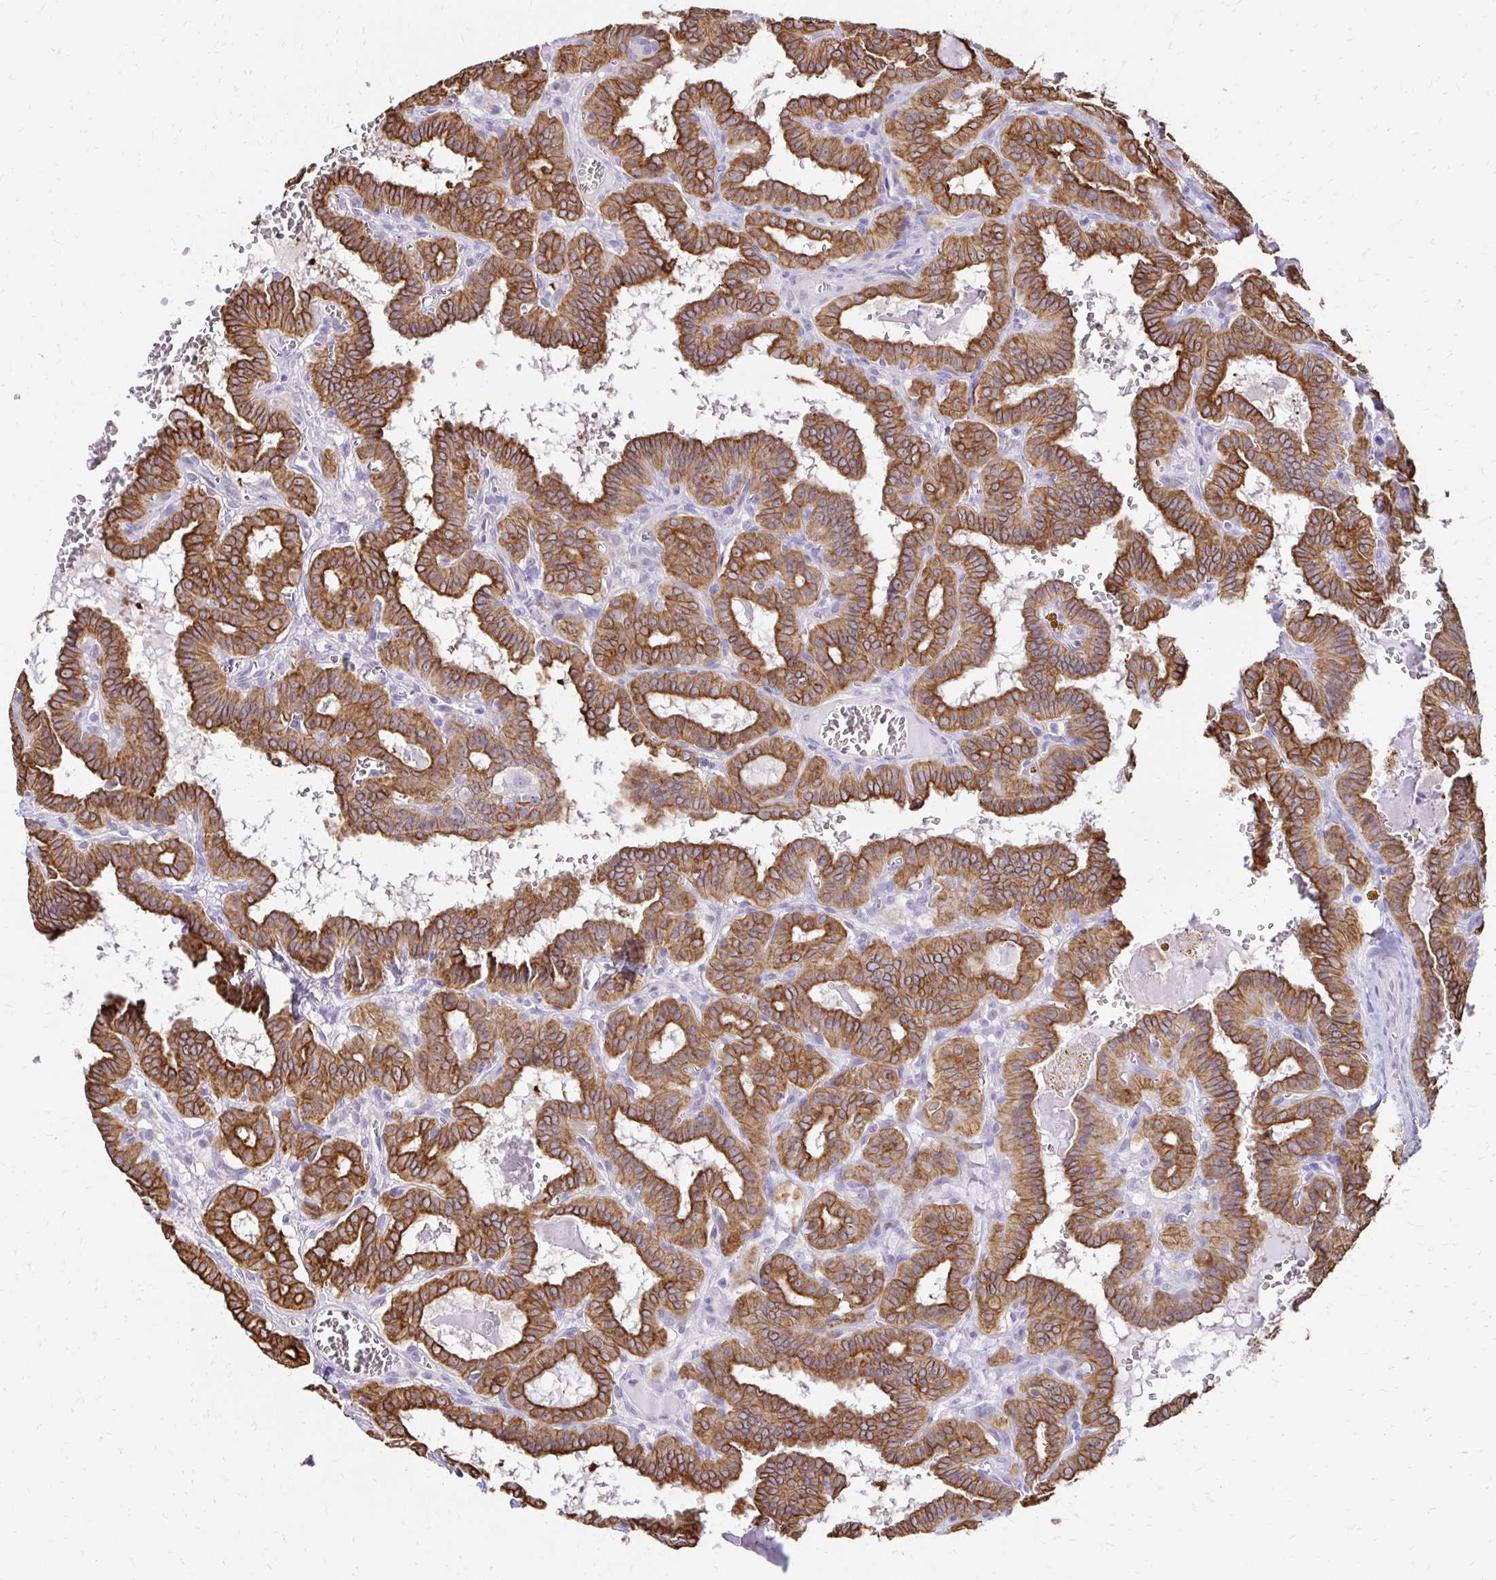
{"staining": {"intensity": "moderate", "quantity": ">75%", "location": "cytoplasmic/membranous"}, "tissue": "thyroid cancer", "cell_type": "Tumor cells", "image_type": "cancer", "snomed": [{"axis": "morphology", "description": "Papillary adenocarcinoma, NOS"}, {"axis": "topography", "description": "Thyroid gland"}], "caption": "Immunohistochemistry of human thyroid cancer (papillary adenocarcinoma) displays medium levels of moderate cytoplasmic/membranous expression in about >75% of tumor cells.", "gene": "C1QTNF2", "patient": {"sex": "female", "age": 21}}